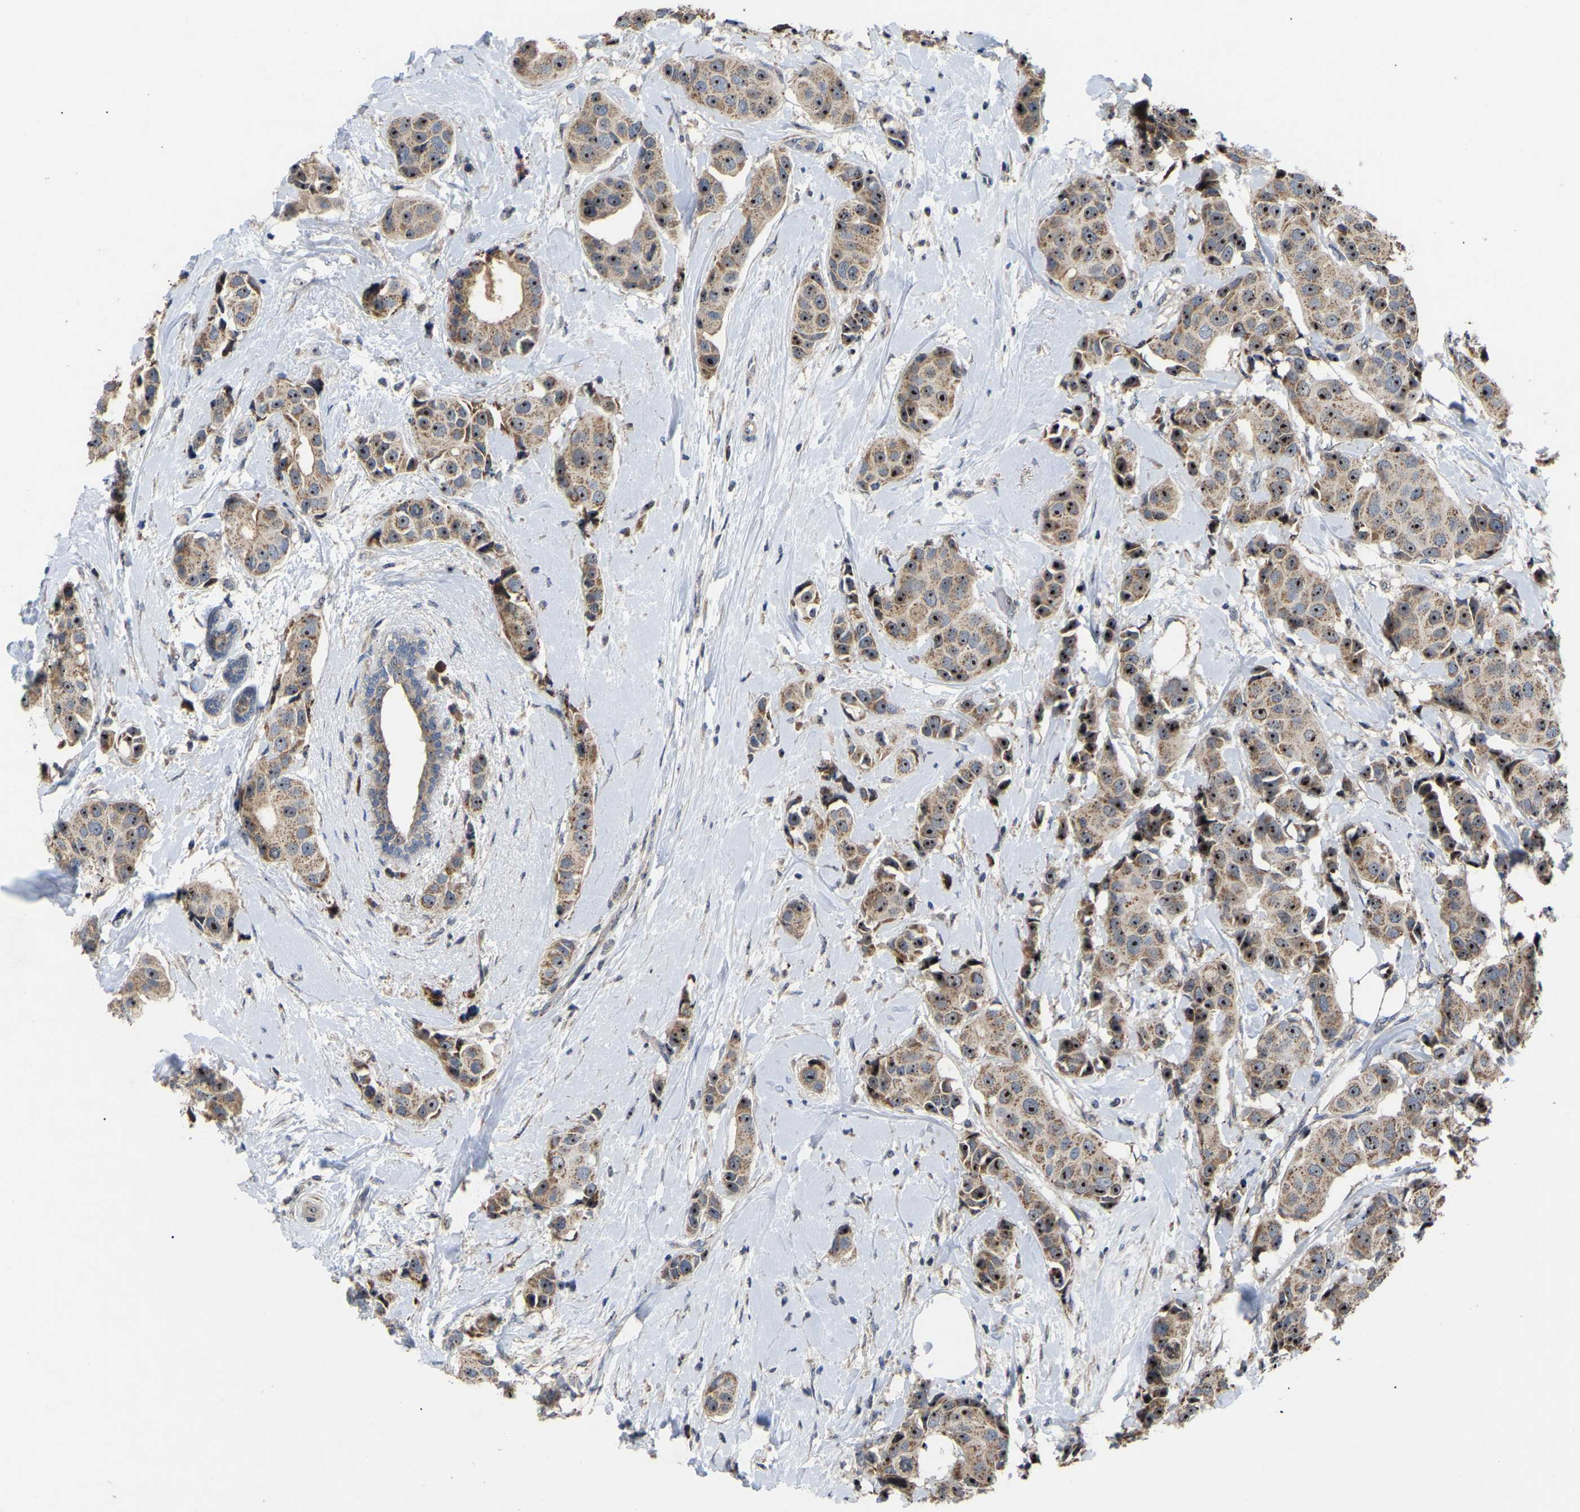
{"staining": {"intensity": "strong", "quantity": ">75%", "location": "cytoplasmic/membranous,nuclear"}, "tissue": "breast cancer", "cell_type": "Tumor cells", "image_type": "cancer", "snomed": [{"axis": "morphology", "description": "Normal tissue, NOS"}, {"axis": "morphology", "description": "Duct carcinoma"}, {"axis": "topography", "description": "Breast"}], "caption": "High-power microscopy captured an IHC image of breast cancer, revealing strong cytoplasmic/membranous and nuclear positivity in about >75% of tumor cells. The staining is performed using DAB (3,3'-diaminobenzidine) brown chromogen to label protein expression. The nuclei are counter-stained blue using hematoxylin.", "gene": "NOP53", "patient": {"sex": "female", "age": 39}}